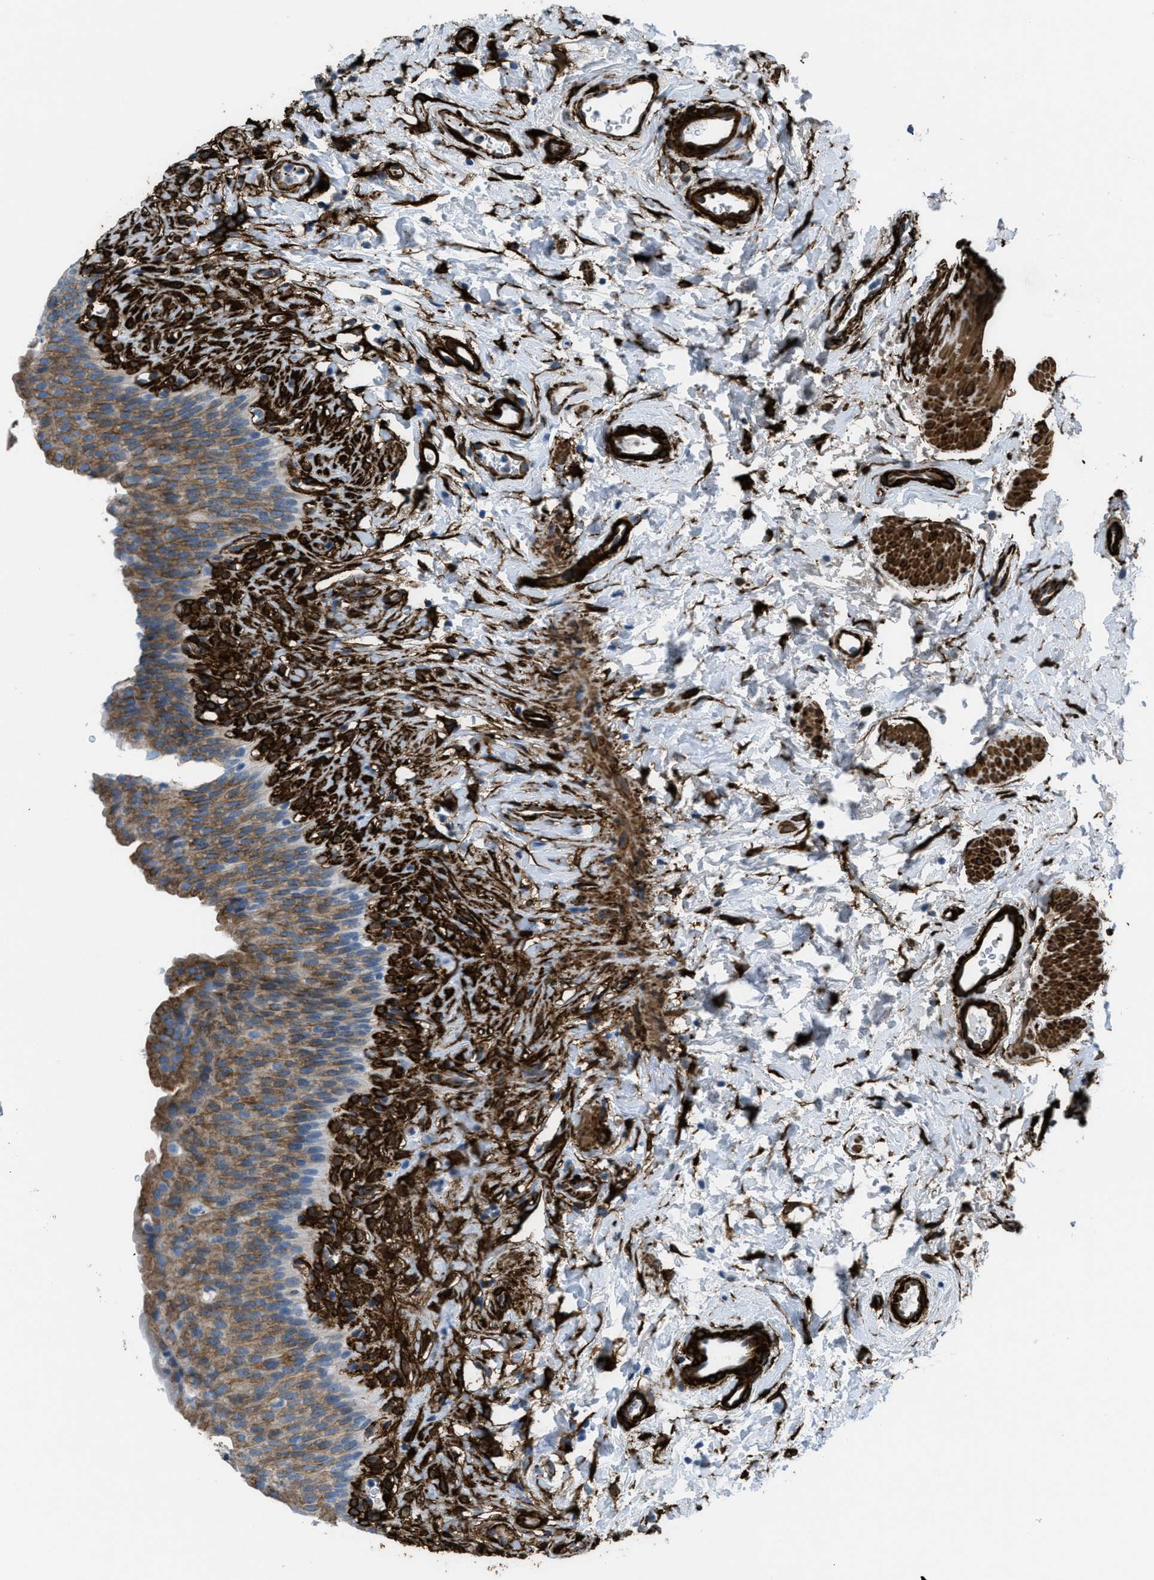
{"staining": {"intensity": "moderate", "quantity": ">75%", "location": "cytoplasmic/membranous"}, "tissue": "urinary bladder", "cell_type": "Urothelial cells", "image_type": "normal", "snomed": [{"axis": "morphology", "description": "Normal tissue, NOS"}, {"axis": "topography", "description": "Urinary bladder"}], "caption": "The image reveals immunohistochemical staining of benign urinary bladder. There is moderate cytoplasmic/membranous staining is appreciated in approximately >75% of urothelial cells.", "gene": "CALD1", "patient": {"sex": "female", "age": 79}}